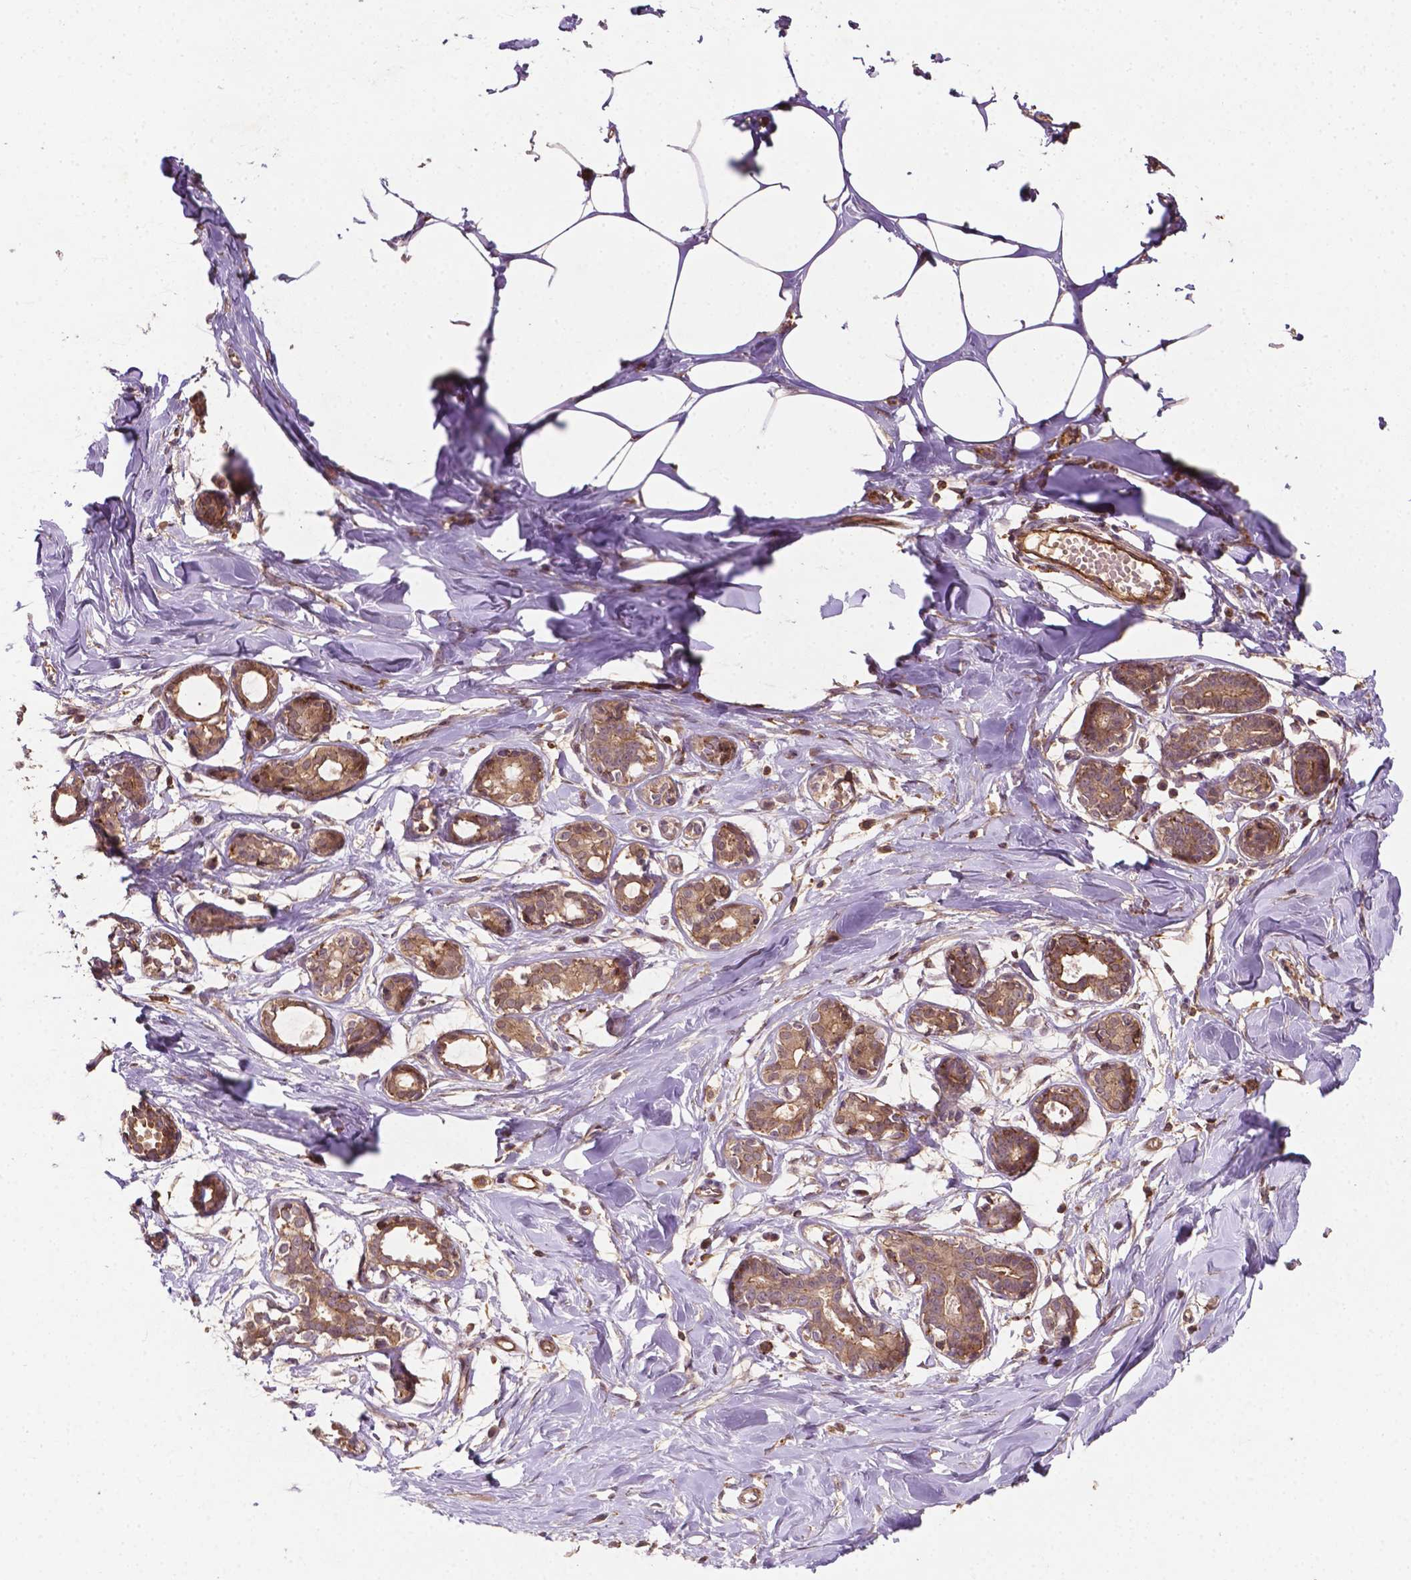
{"staining": {"intensity": "weak", "quantity": "25%-75%", "location": "cytoplasmic/membranous"}, "tissue": "breast", "cell_type": "Adipocytes", "image_type": "normal", "snomed": [{"axis": "morphology", "description": "Normal tissue, NOS"}, {"axis": "topography", "description": "Breast"}], "caption": "Immunohistochemical staining of benign human breast exhibits 25%-75% levels of weak cytoplasmic/membranous protein expression in approximately 25%-75% of adipocytes.", "gene": "ZMYND19", "patient": {"sex": "female", "age": 27}}